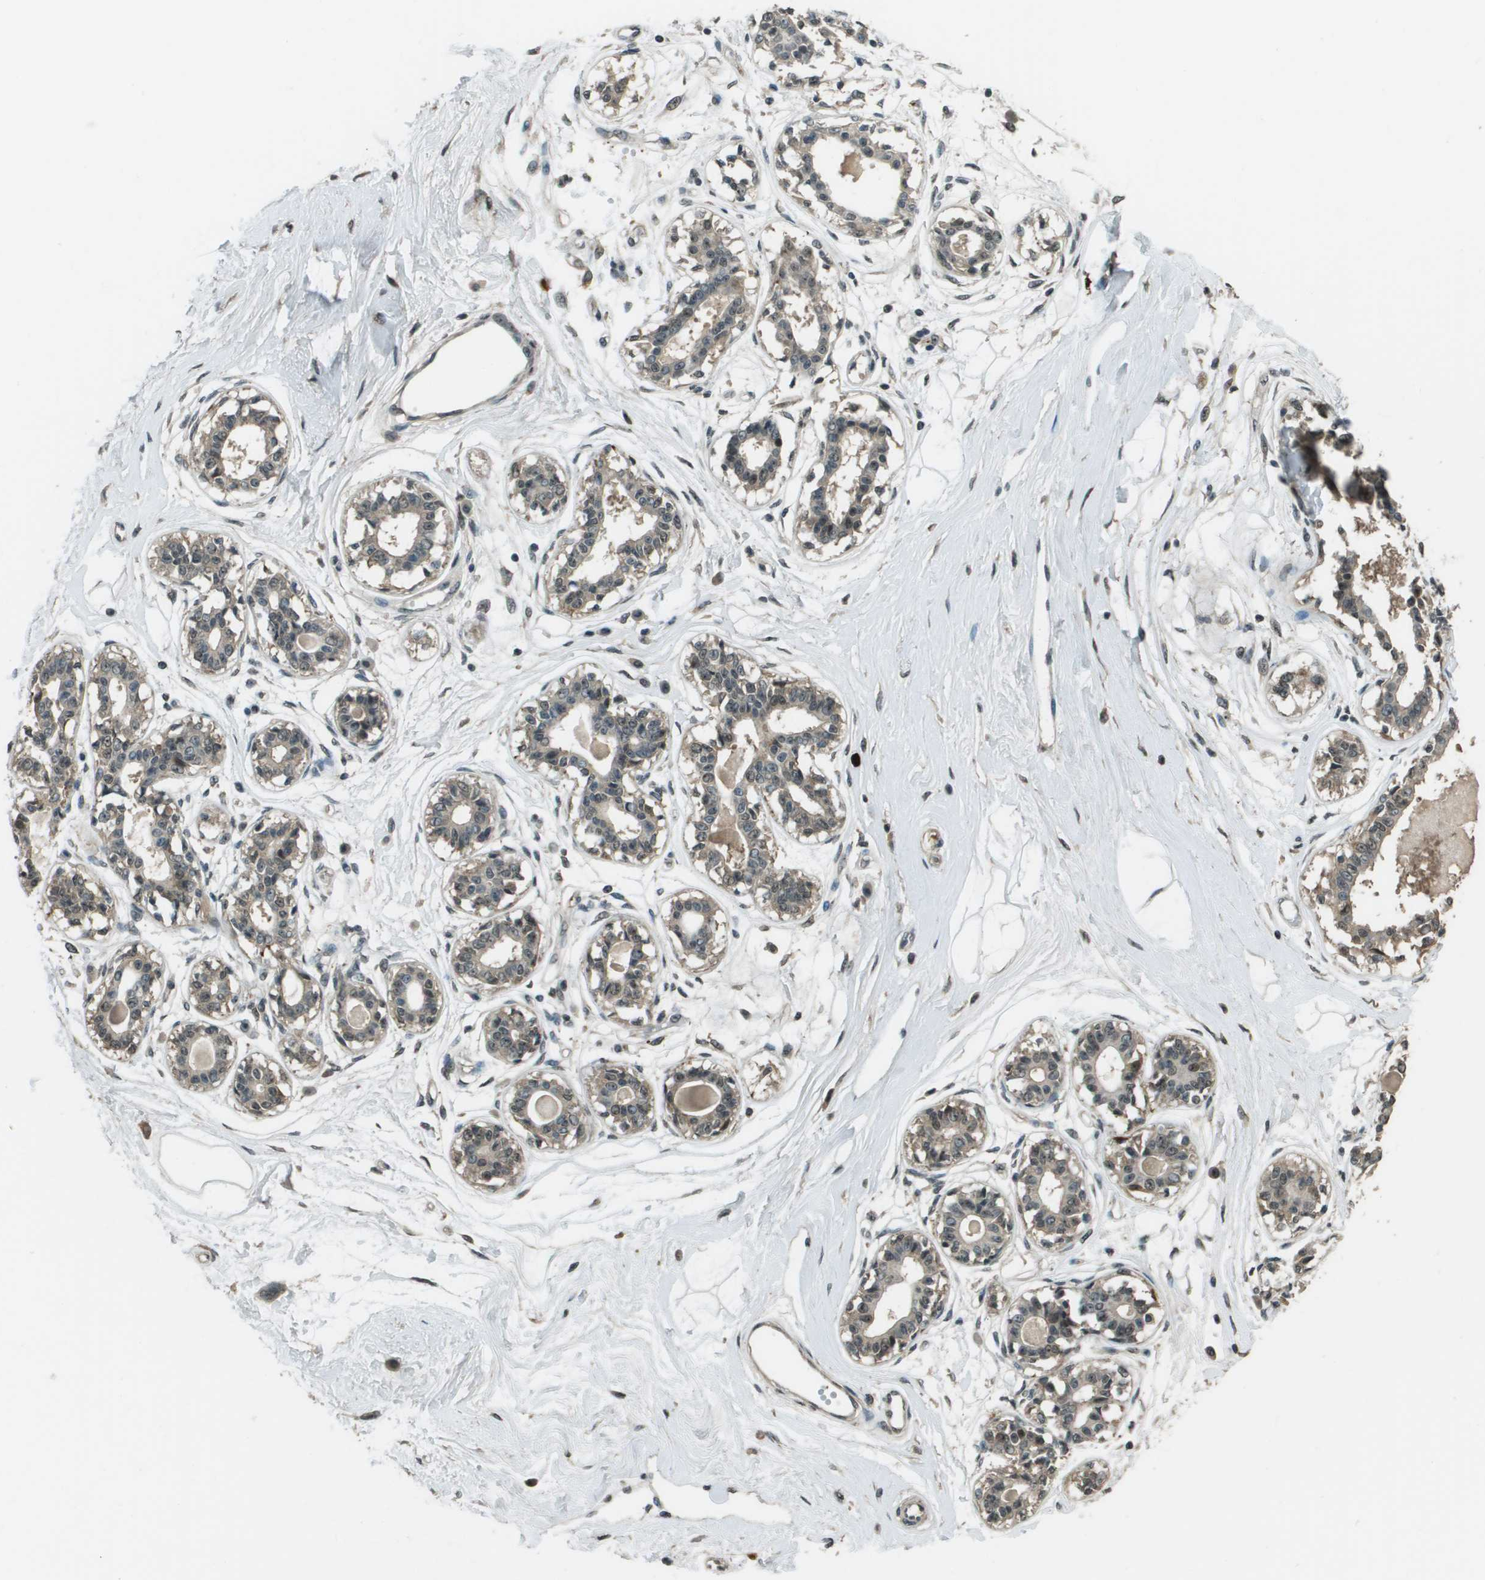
{"staining": {"intensity": "negative", "quantity": "none", "location": "none"}, "tissue": "breast", "cell_type": "Adipocytes", "image_type": "normal", "snomed": [{"axis": "morphology", "description": "Normal tissue, NOS"}, {"axis": "topography", "description": "Breast"}], "caption": "Immunohistochemistry of normal breast demonstrates no positivity in adipocytes. Nuclei are stained in blue.", "gene": "SDC3", "patient": {"sex": "female", "age": 45}}